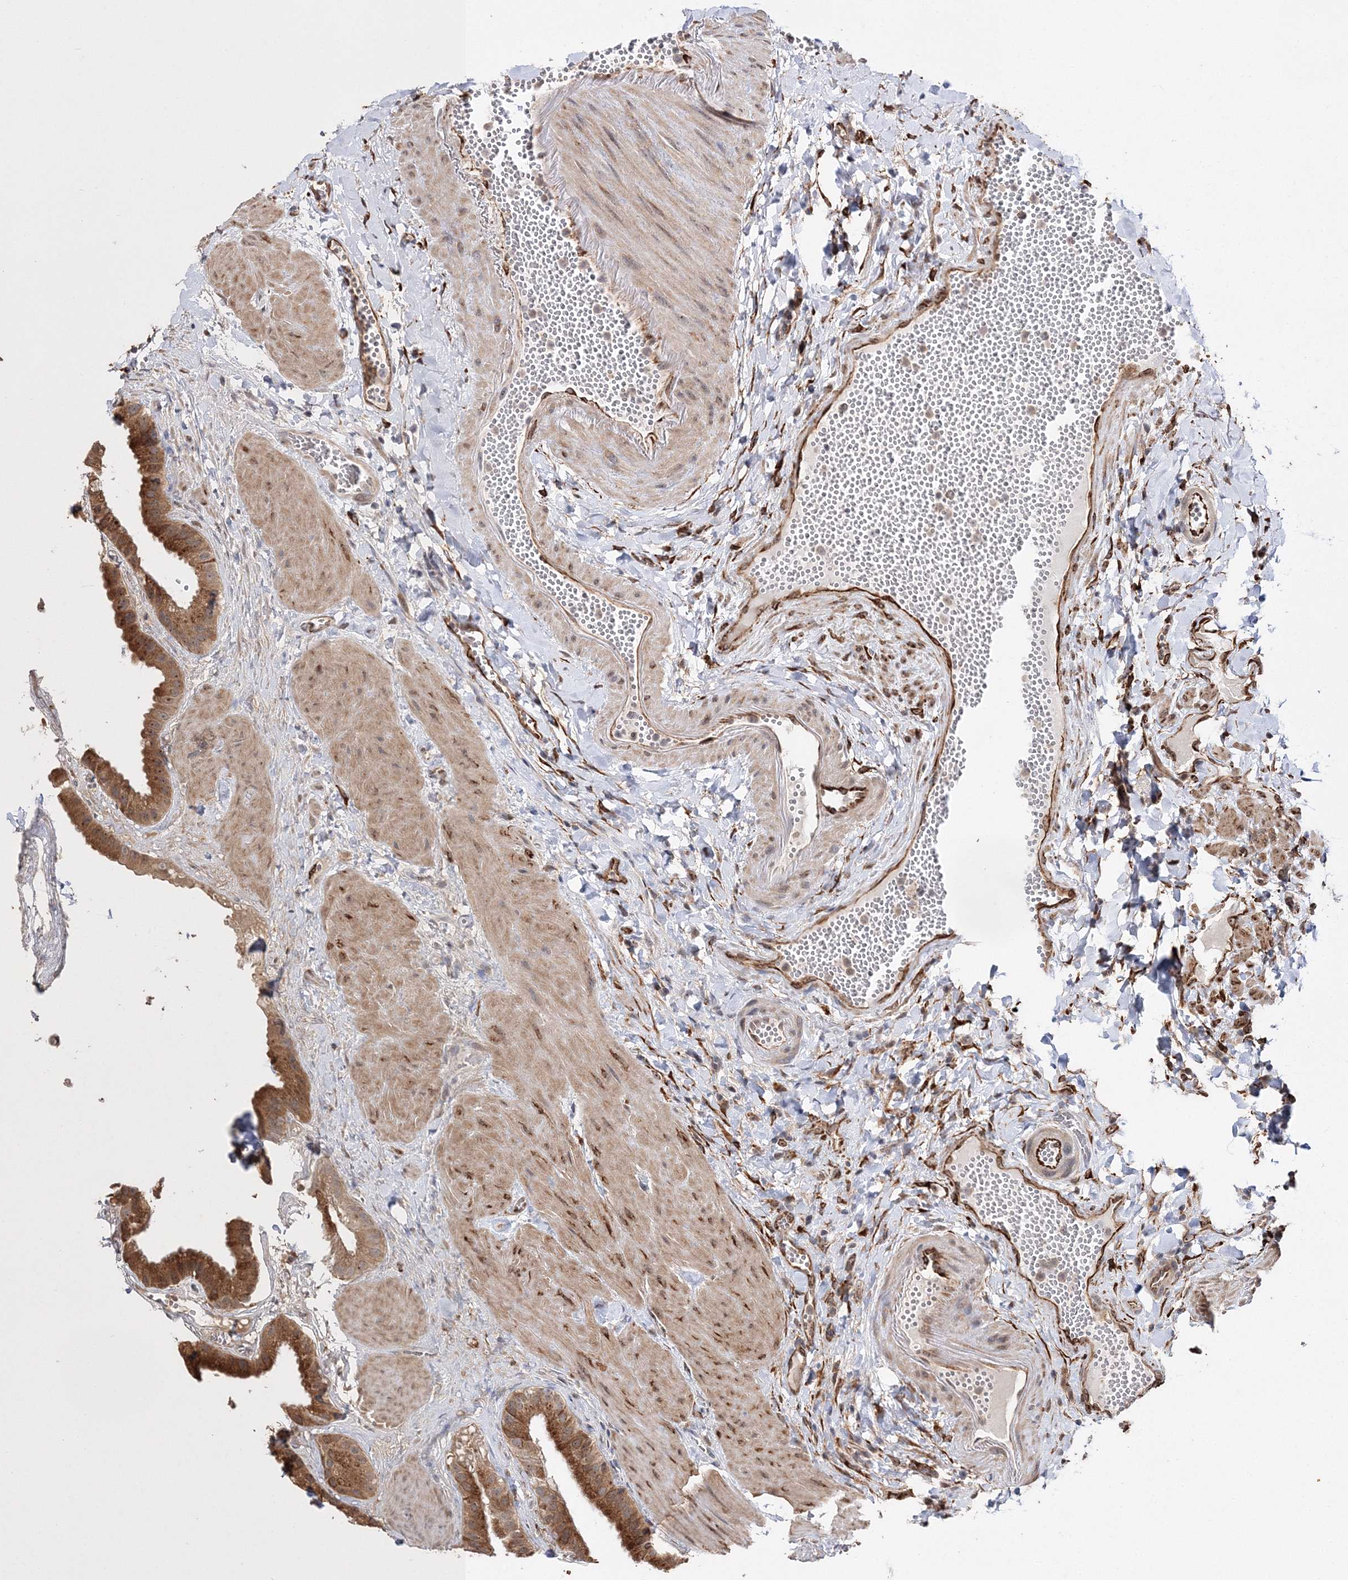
{"staining": {"intensity": "strong", "quantity": ">75%", "location": "cytoplasmic/membranous"}, "tissue": "gallbladder", "cell_type": "Glandular cells", "image_type": "normal", "snomed": [{"axis": "morphology", "description": "Normal tissue, NOS"}, {"axis": "topography", "description": "Gallbladder"}], "caption": "A high-resolution photomicrograph shows IHC staining of unremarkable gallbladder, which demonstrates strong cytoplasmic/membranous positivity in approximately >75% of glandular cells.", "gene": "SCRN3", "patient": {"sex": "male", "age": 55}}